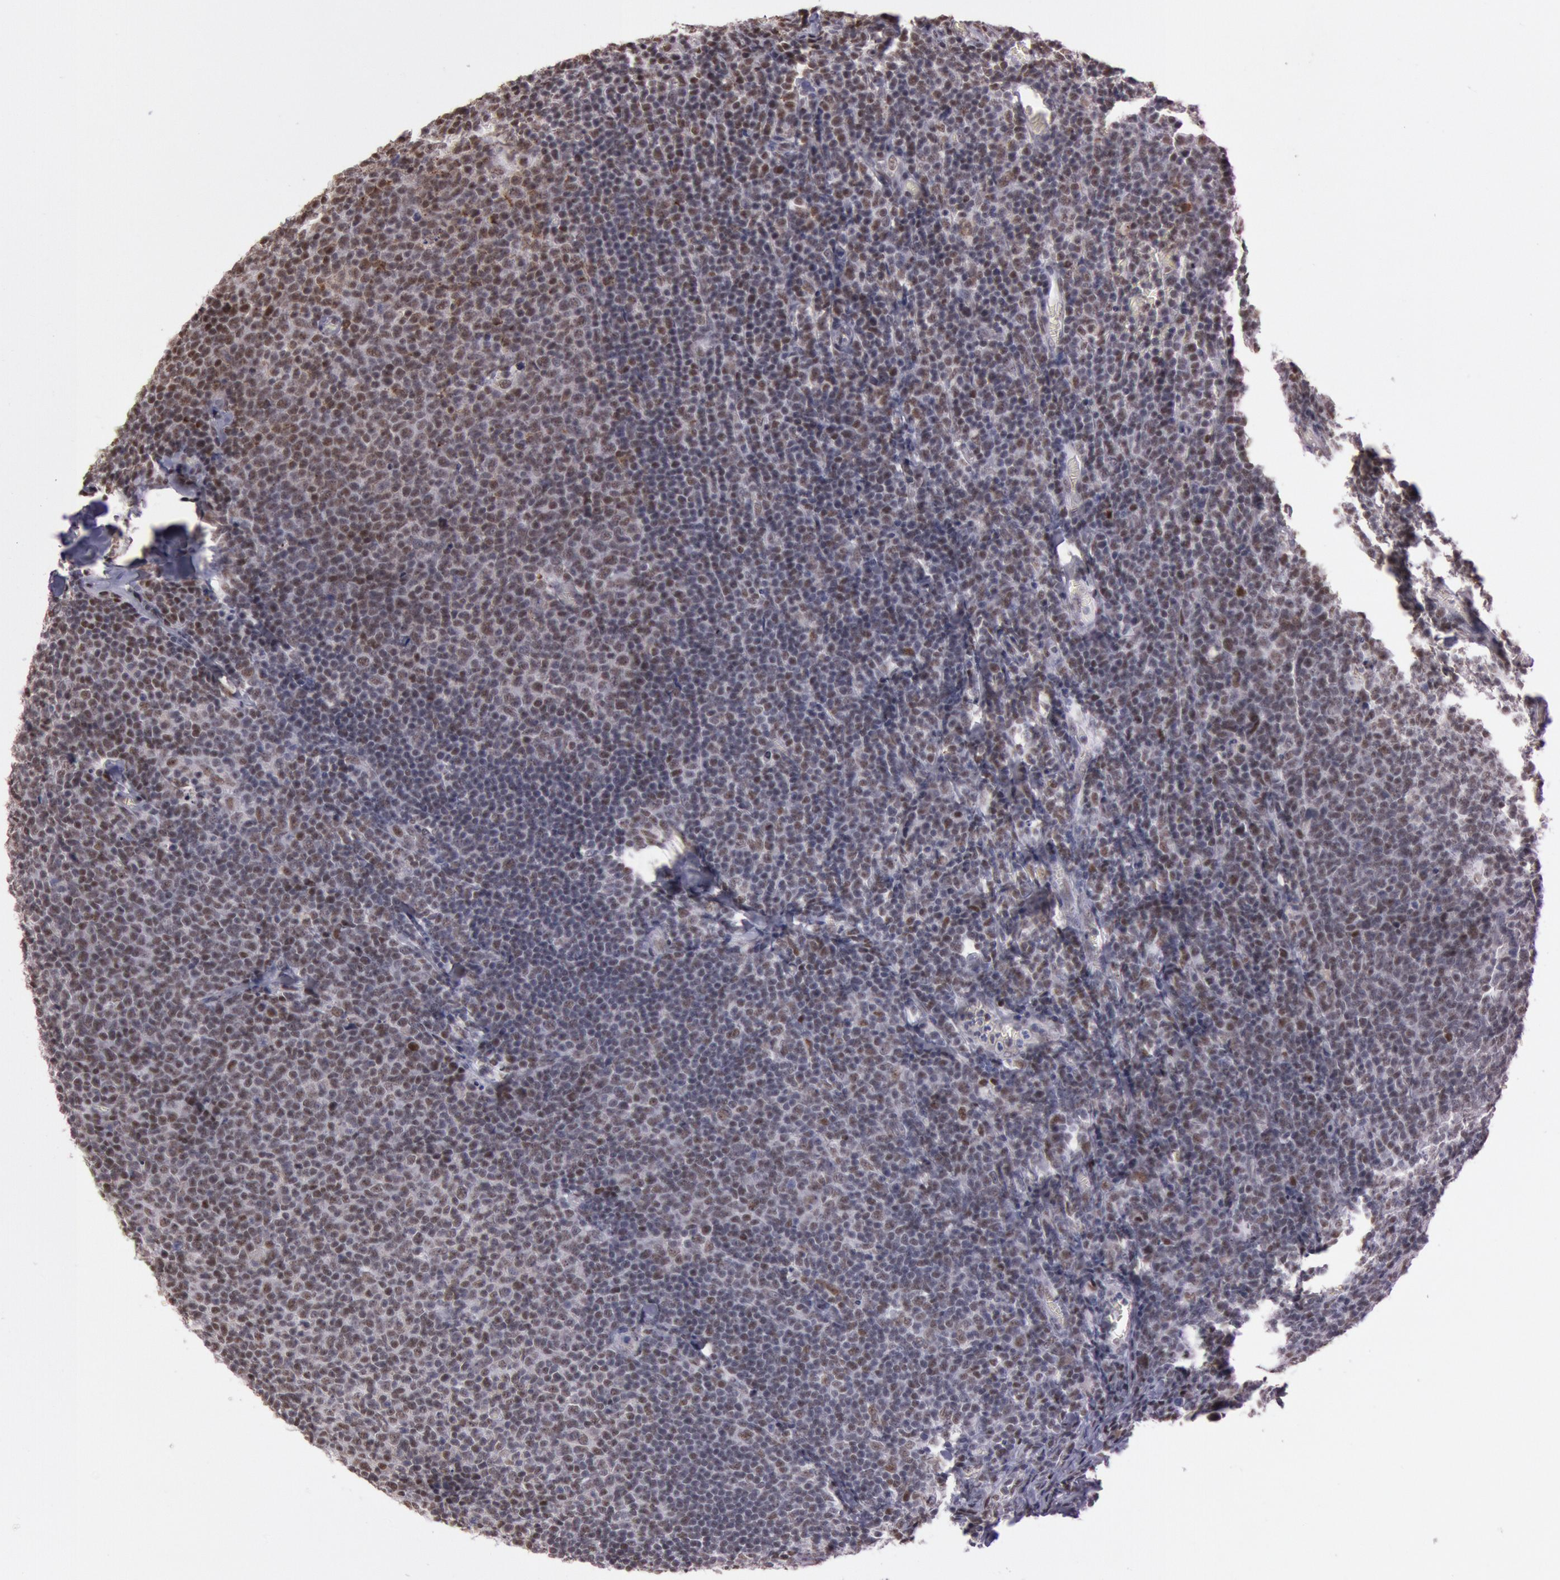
{"staining": {"intensity": "weak", "quantity": "25%-75%", "location": "nuclear"}, "tissue": "lymphoma", "cell_type": "Tumor cells", "image_type": "cancer", "snomed": [{"axis": "morphology", "description": "Malignant lymphoma, non-Hodgkin's type, Low grade"}, {"axis": "topography", "description": "Lymph node"}], "caption": "This micrograph exhibits low-grade malignant lymphoma, non-Hodgkin's type stained with immunohistochemistry to label a protein in brown. The nuclear of tumor cells show weak positivity for the protein. Nuclei are counter-stained blue.", "gene": "TASL", "patient": {"sex": "male", "age": 74}}